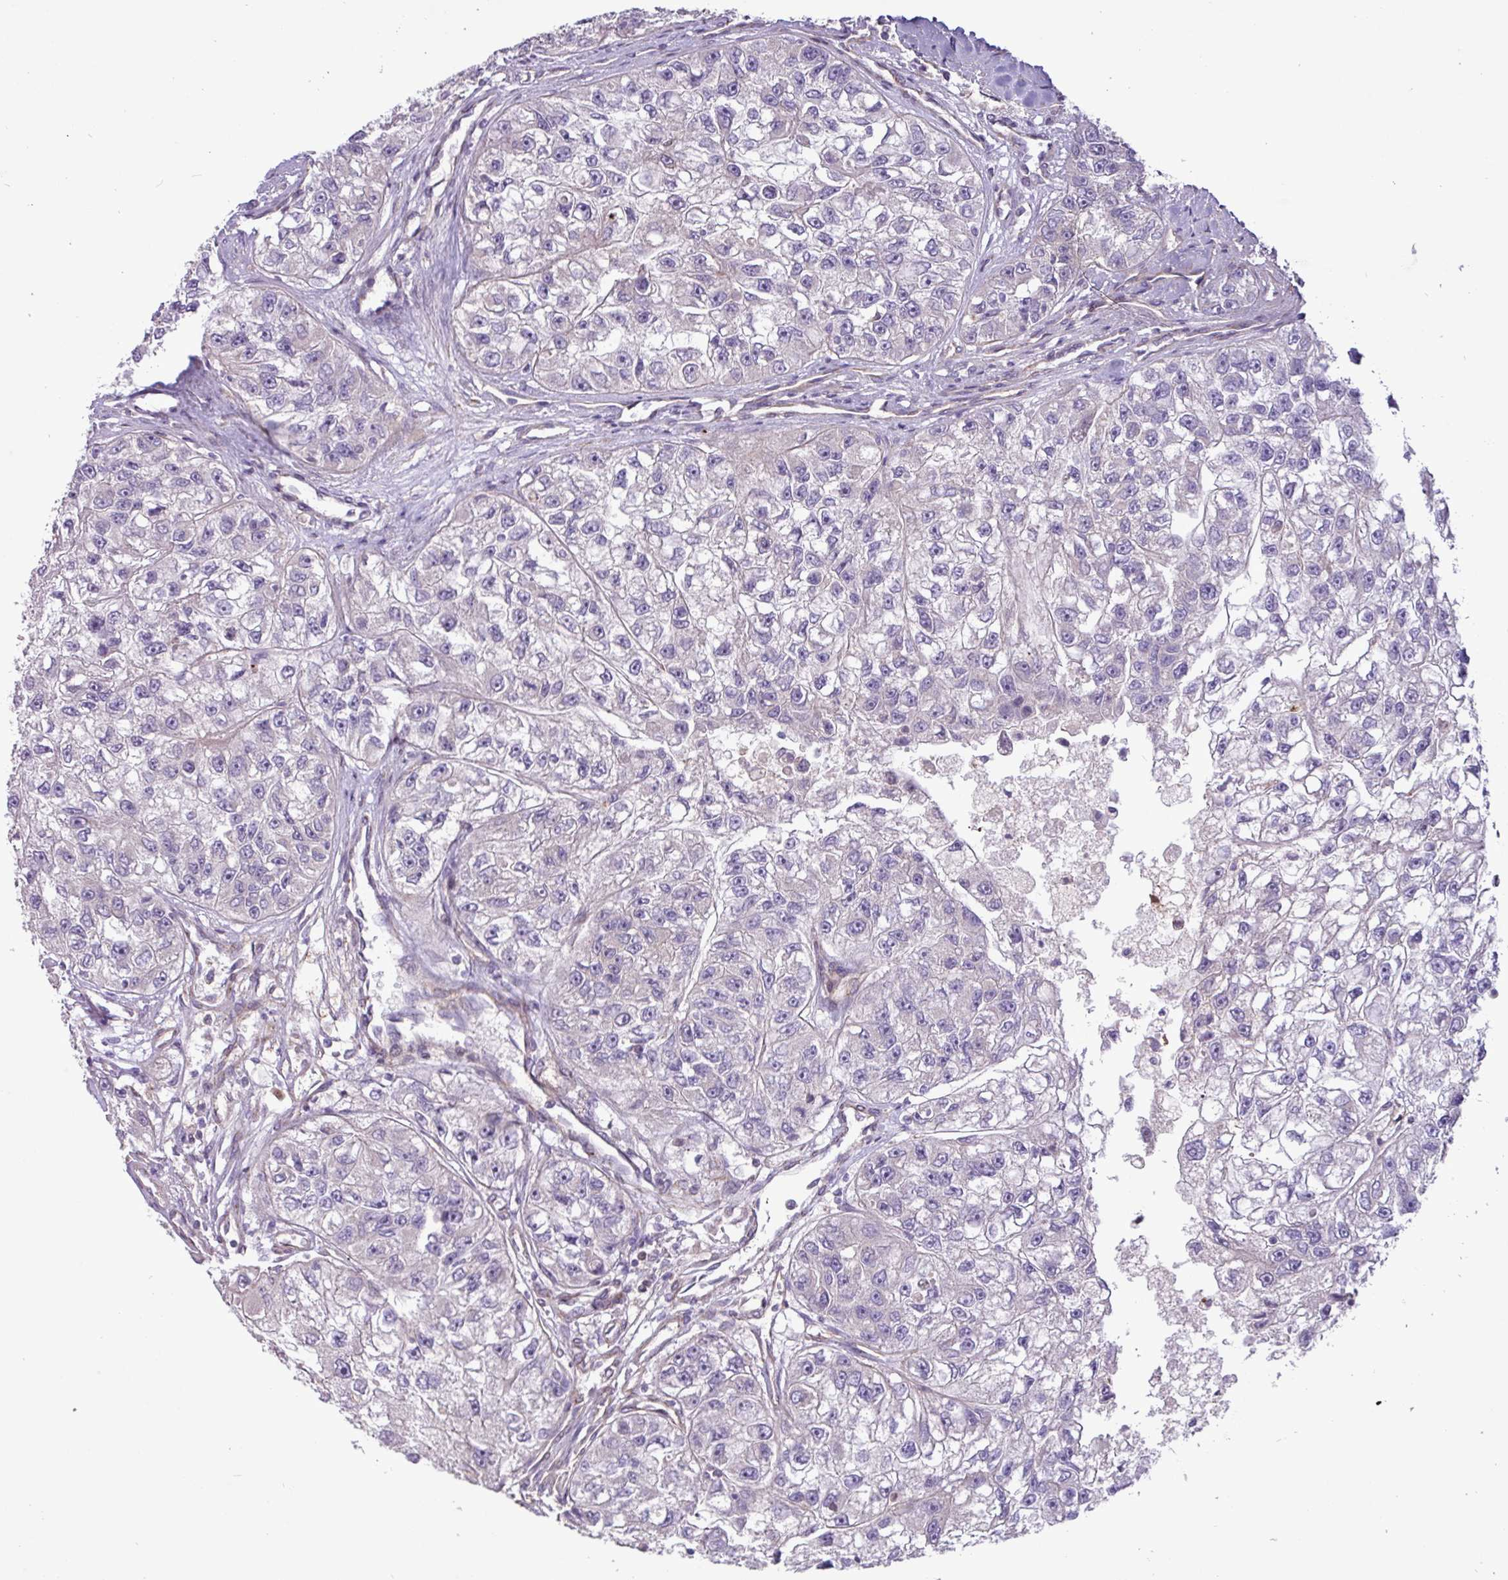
{"staining": {"intensity": "negative", "quantity": "none", "location": "none"}, "tissue": "renal cancer", "cell_type": "Tumor cells", "image_type": "cancer", "snomed": [{"axis": "morphology", "description": "Adenocarcinoma, NOS"}, {"axis": "topography", "description": "Kidney"}], "caption": "High magnification brightfield microscopy of renal cancer (adenocarcinoma) stained with DAB (brown) and counterstained with hematoxylin (blue): tumor cells show no significant staining.", "gene": "CNTRL", "patient": {"sex": "male", "age": 63}}